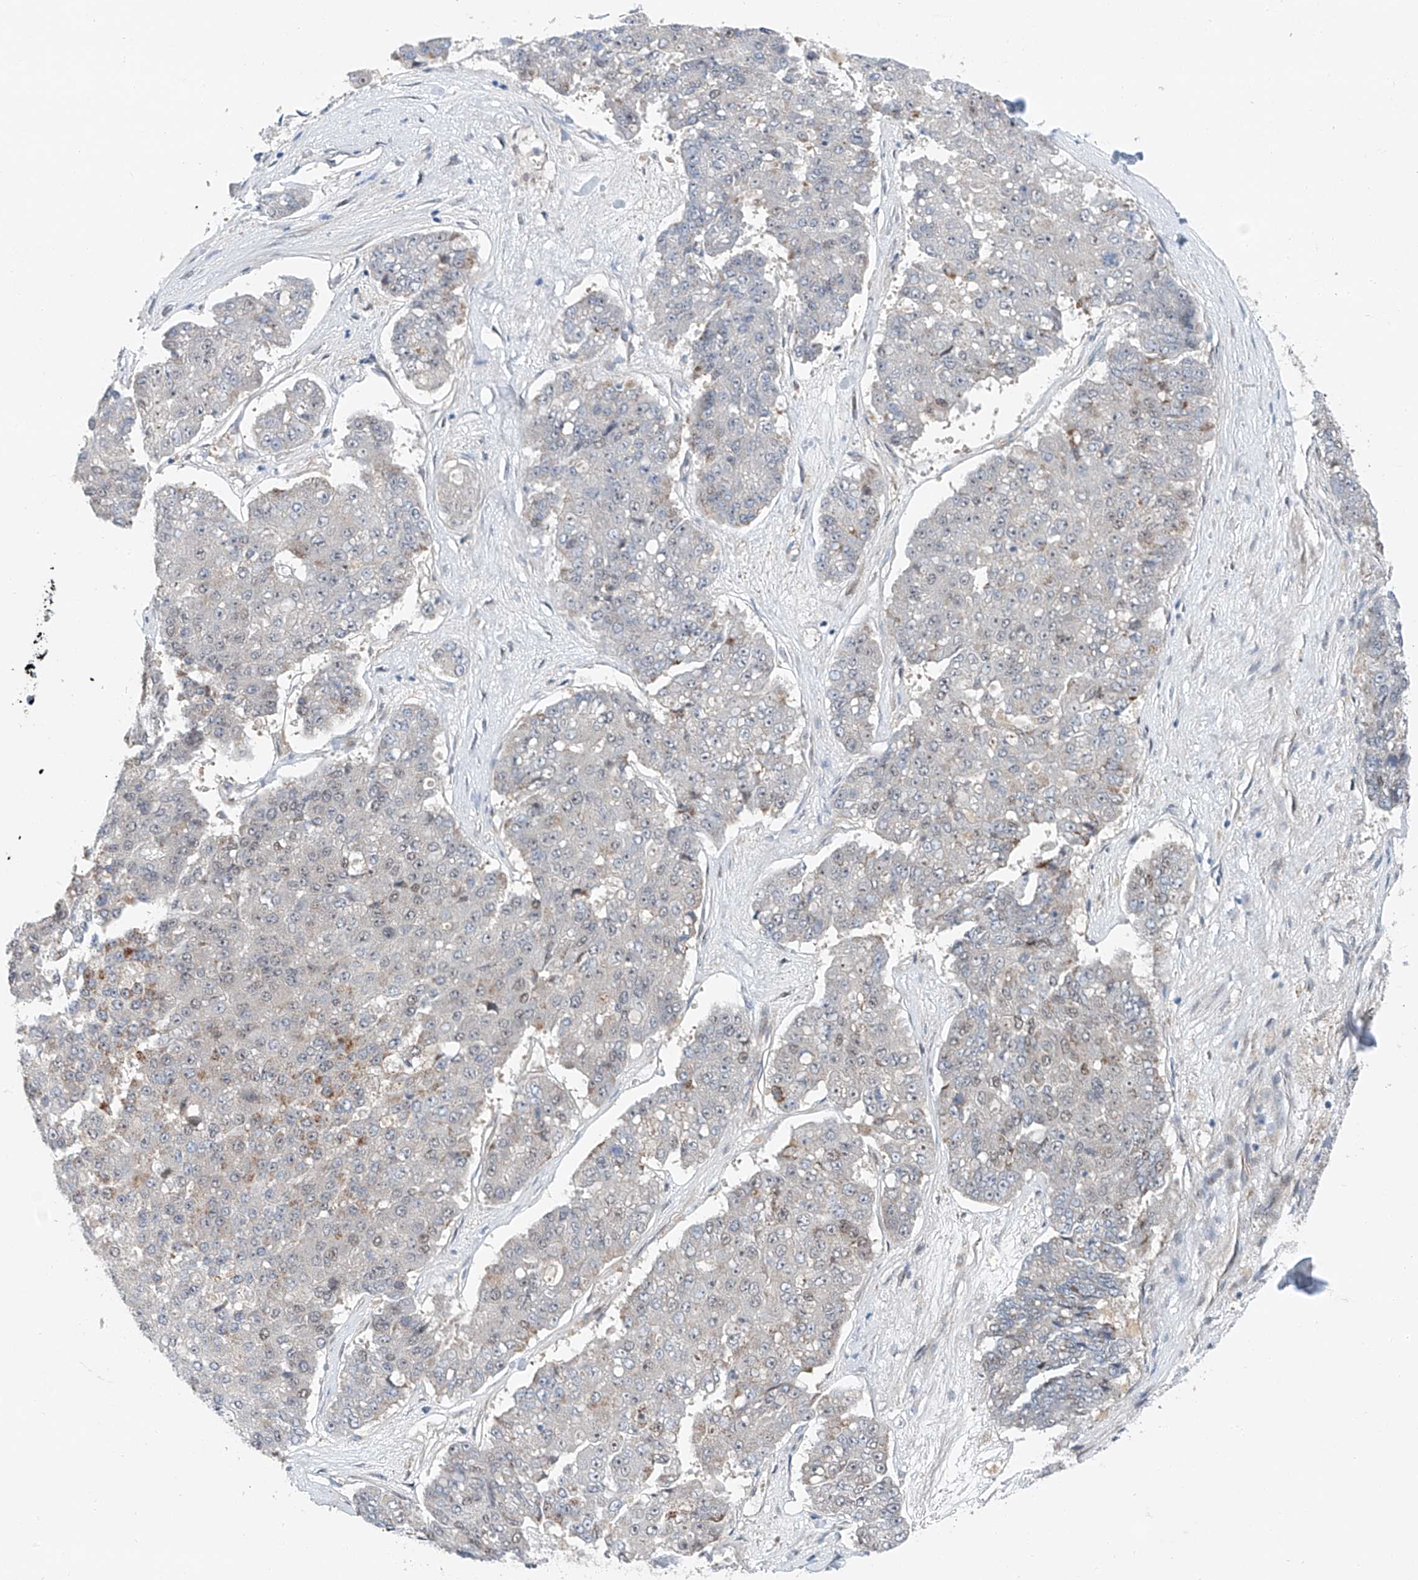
{"staining": {"intensity": "negative", "quantity": "none", "location": "none"}, "tissue": "pancreatic cancer", "cell_type": "Tumor cells", "image_type": "cancer", "snomed": [{"axis": "morphology", "description": "Adenocarcinoma, NOS"}, {"axis": "topography", "description": "Pancreas"}], "caption": "A histopathology image of pancreatic adenocarcinoma stained for a protein reveals no brown staining in tumor cells.", "gene": "CLDND1", "patient": {"sex": "male", "age": 50}}